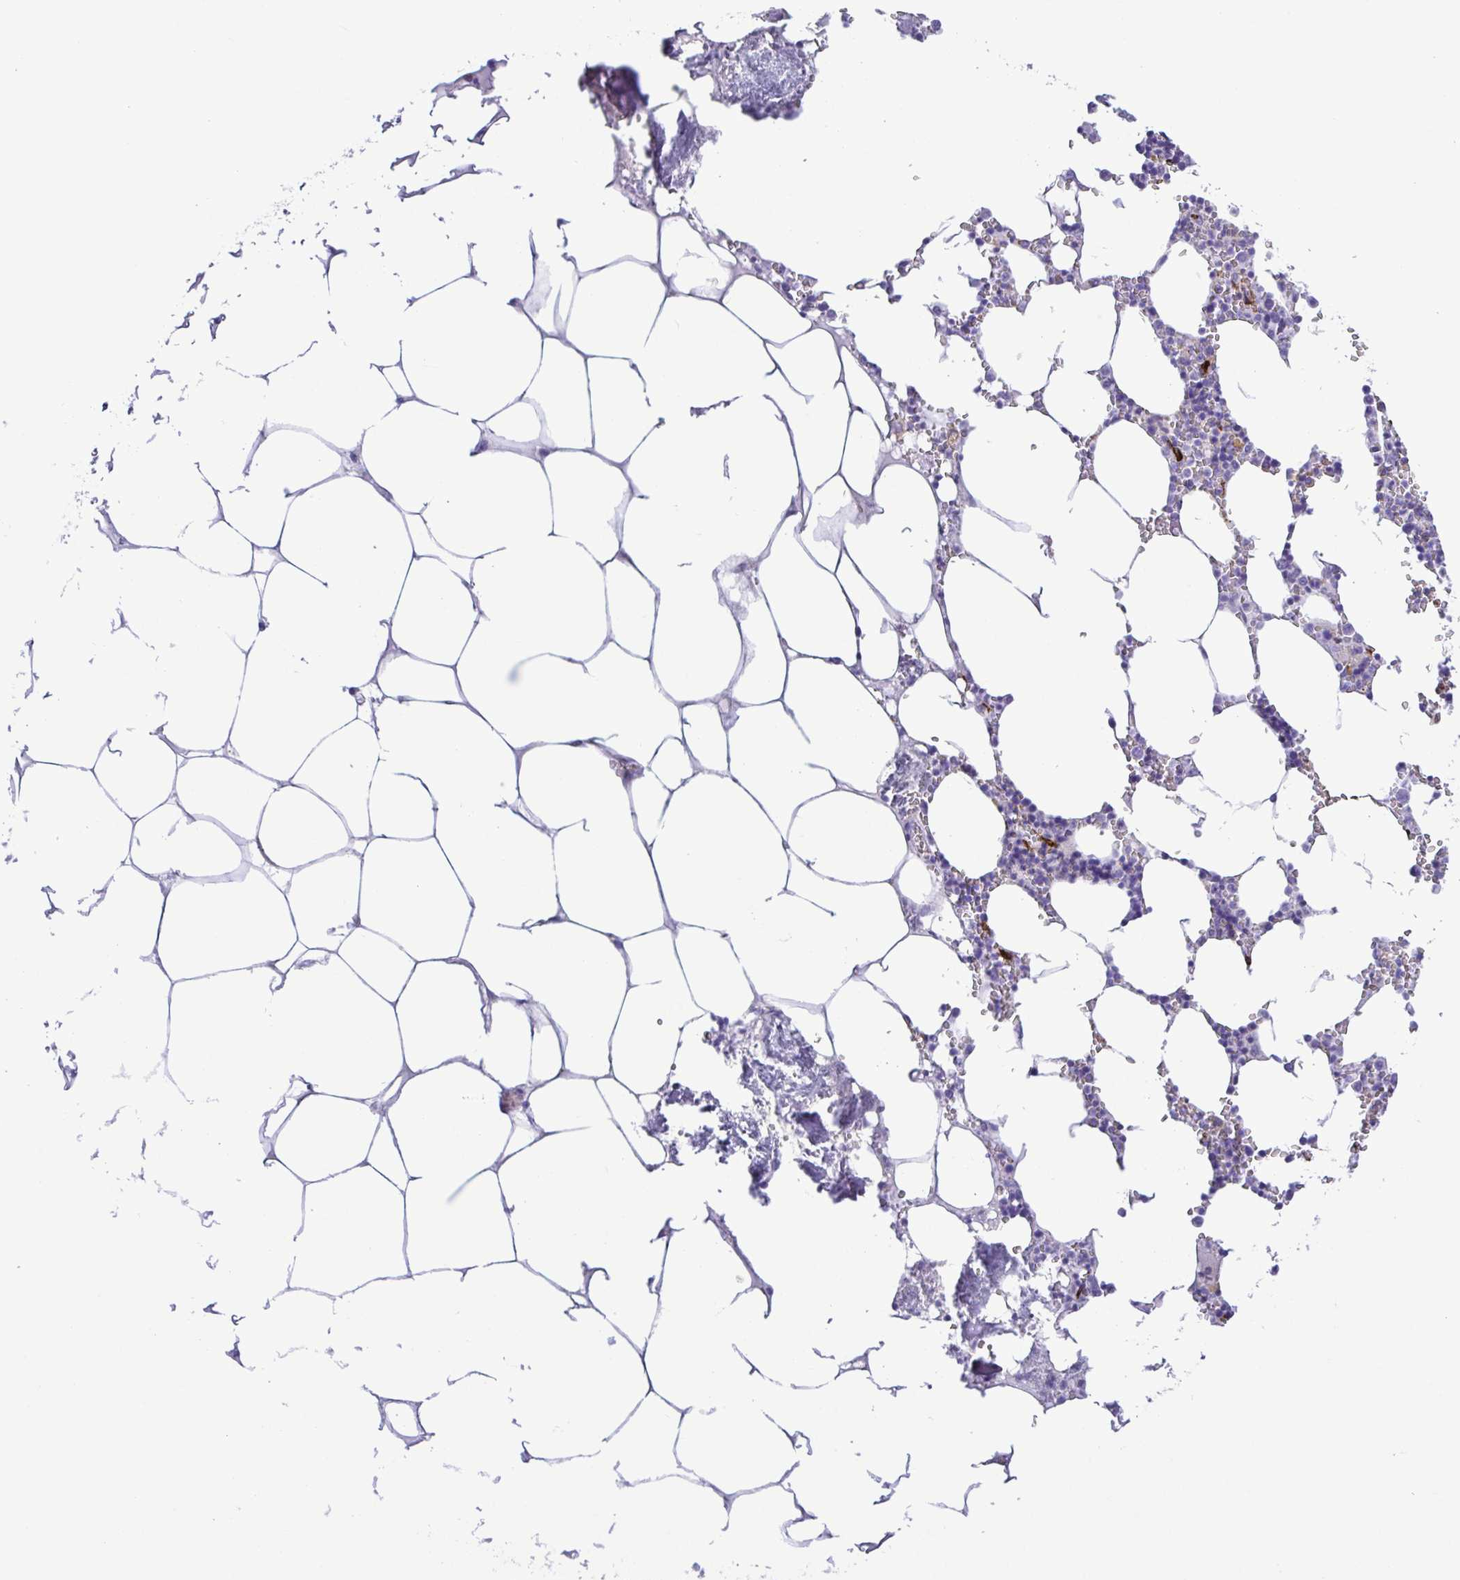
{"staining": {"intensity": "negative", "quantity": "none", "location": "none"}, "tissue": "bone marrow", "cell_type": "Hematopoietic cells", "image_type": "normal", "snomed": [{"axis": "morphology", "description": "Normal tissue, NOS"}, {"axis": "topography", "description": "Bone marrow"}], "caption": "This photomicrograph is of benign bone marrow stained with immunohistochemistry (IHC) to label a protein in brown with the nuclei are counter-stained blue. There is no positivity in hematopoietic cells.", "gene": "GPR182", "patient": {"sex": "male", "age": 54}}